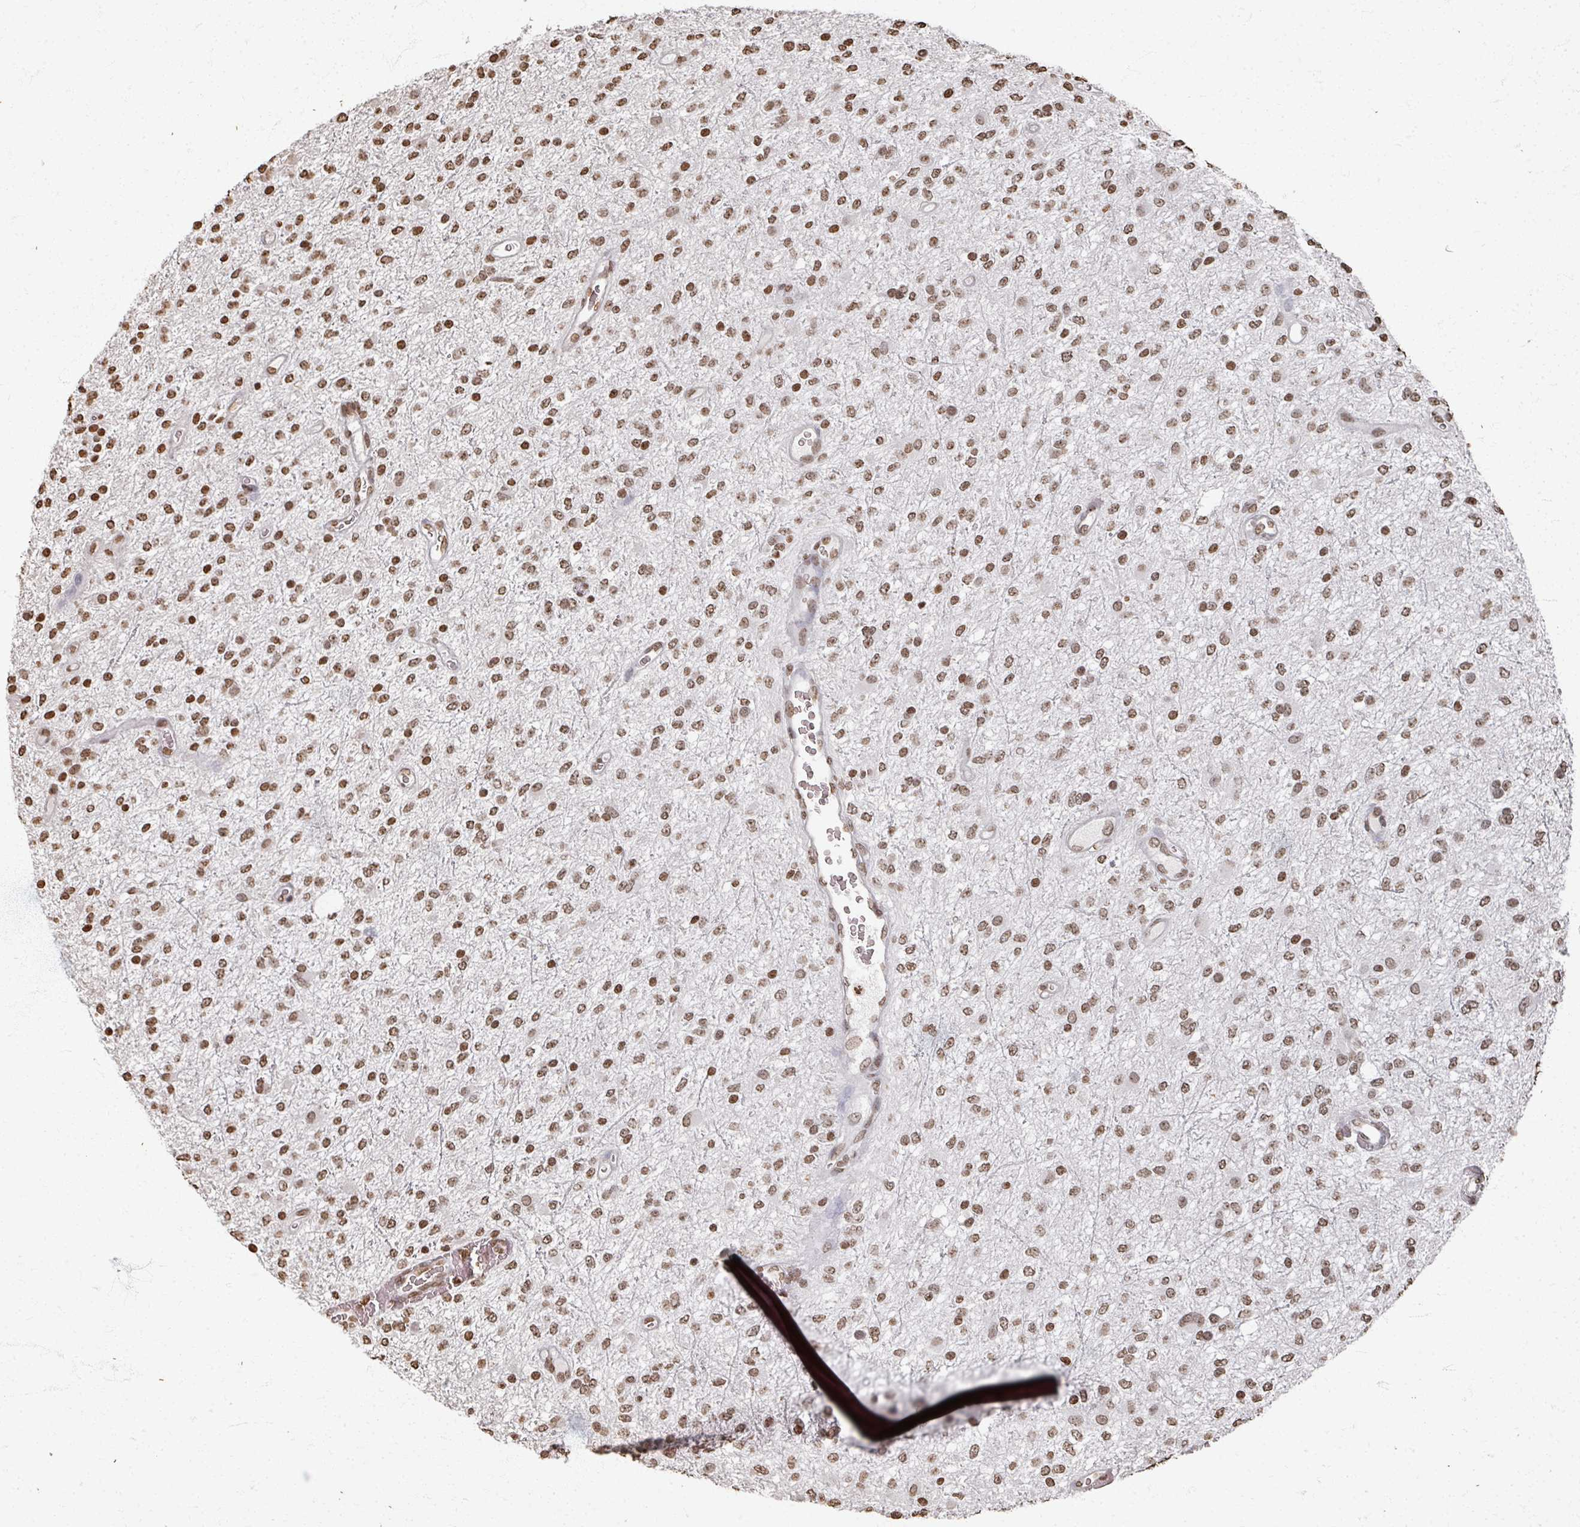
{"staining": {"intensity": "moderate", "quantity": ">75%", "location": "nuclear"}, "tissue": "glioma", "cell_type": "Tumor cells", "image_type": "cancer", "snomed": [{"axis": "morphology", "description": "Glioma, malignant, Low grade"}, {"axis": "topography", "description": "Cerebellum"}], "caption": "IHC of malignant low-grade glioma displays medium levels of moderate nuclear expression in approximately >75% of tumor cells. (Stains: DAB in brown, nuclei in blue, Microscopy: brightfield microscopy at high magnification).", "gene": "DCUN1D5", "patient": {"sex": "female", "age": 5}}